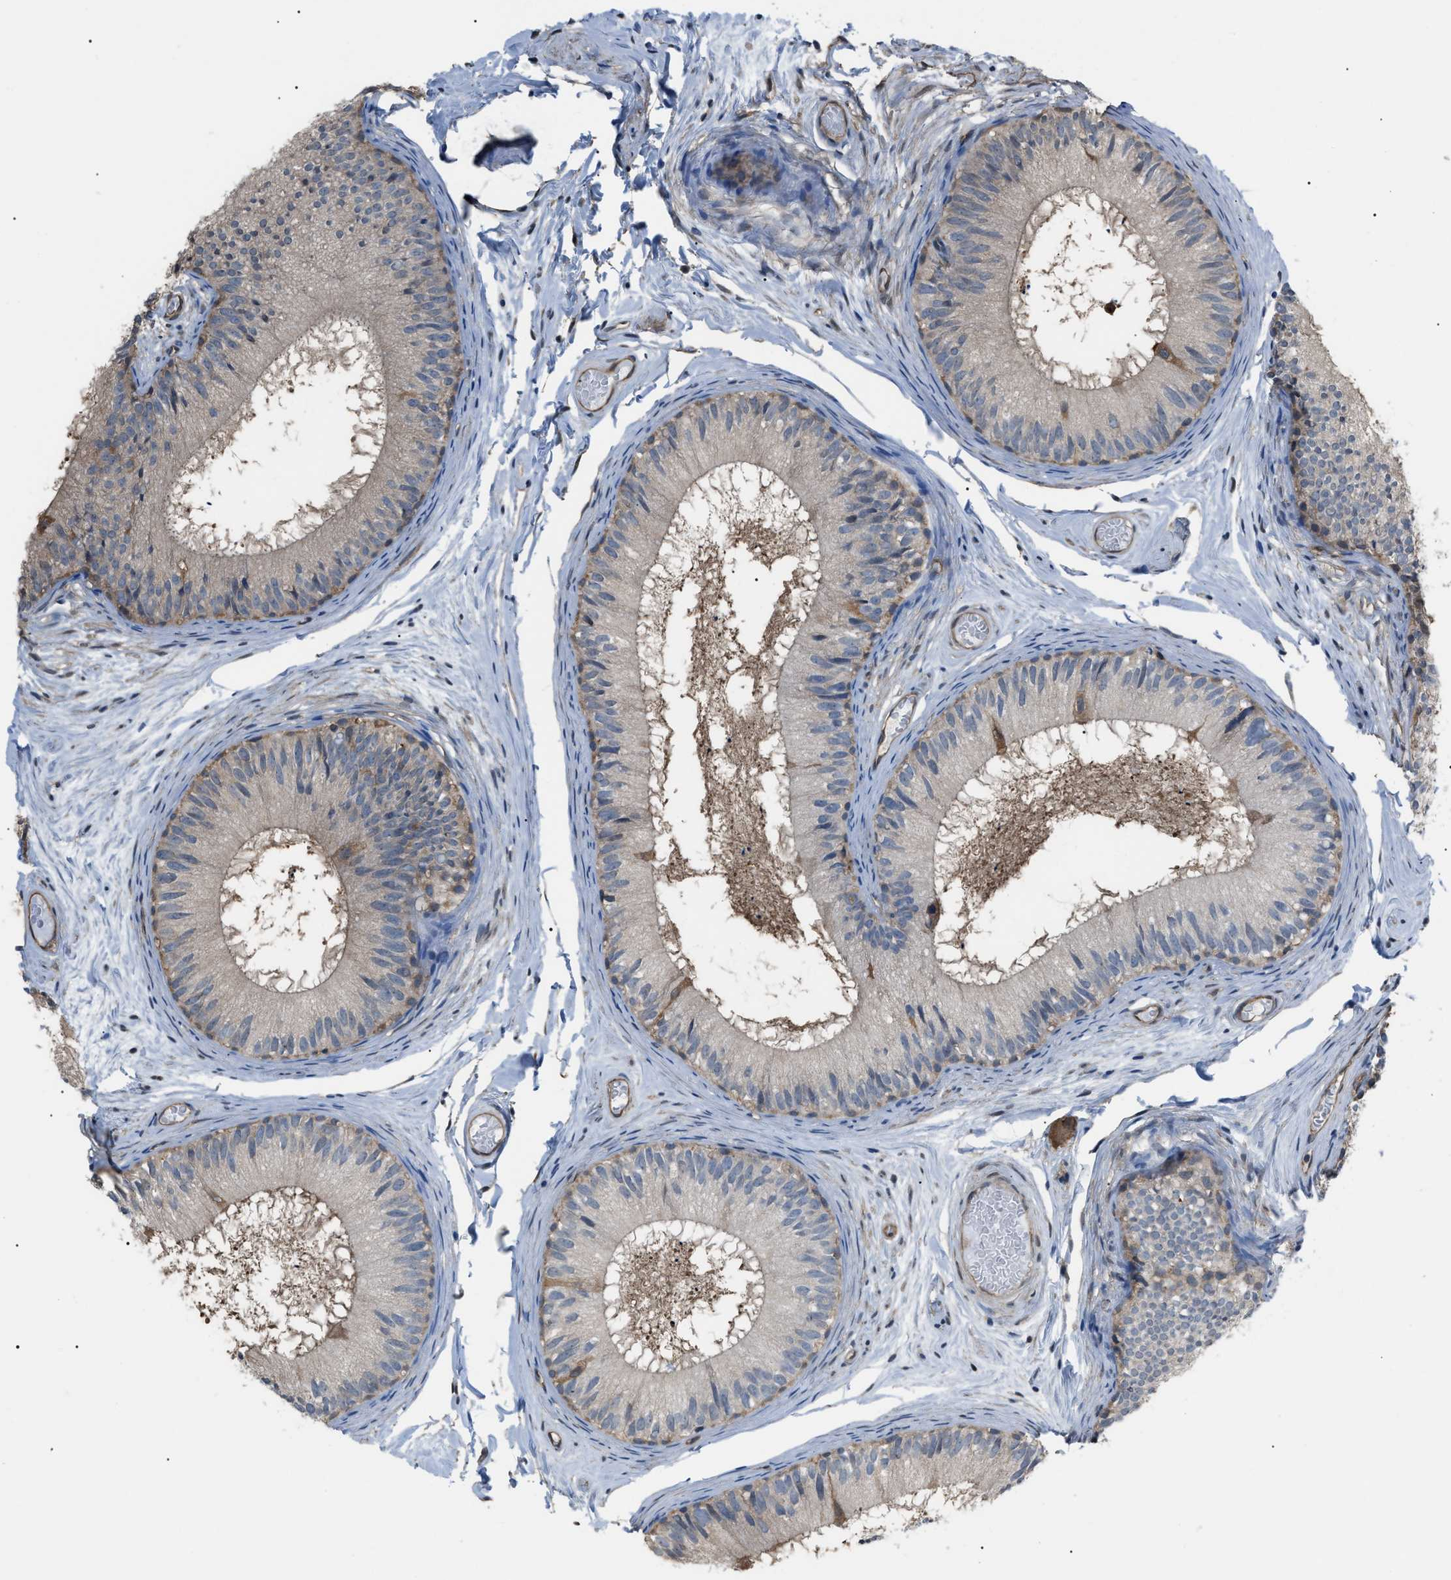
{"staining": {"intensity": "weak", "quantity": "<25%", "location": "cytoplasmic/membranous"}, "tissue": "epididymis", "cell_type": "Glandular cells", "image_type": "normal", "snomed": [{"axis": "morphology", "description": "Normal tissue, NOS"}, {"axis": "topography", "description": "Epididymis"}], "caption": "This image is of benign epididymis stained with immunohistochemistry (IHC) to label a protein in brown with the nuclei are counter-stained blue. There is no staining in glandular cells.", "gene": "PDCD5", "patient": {"sex": "male", "age": 46}}